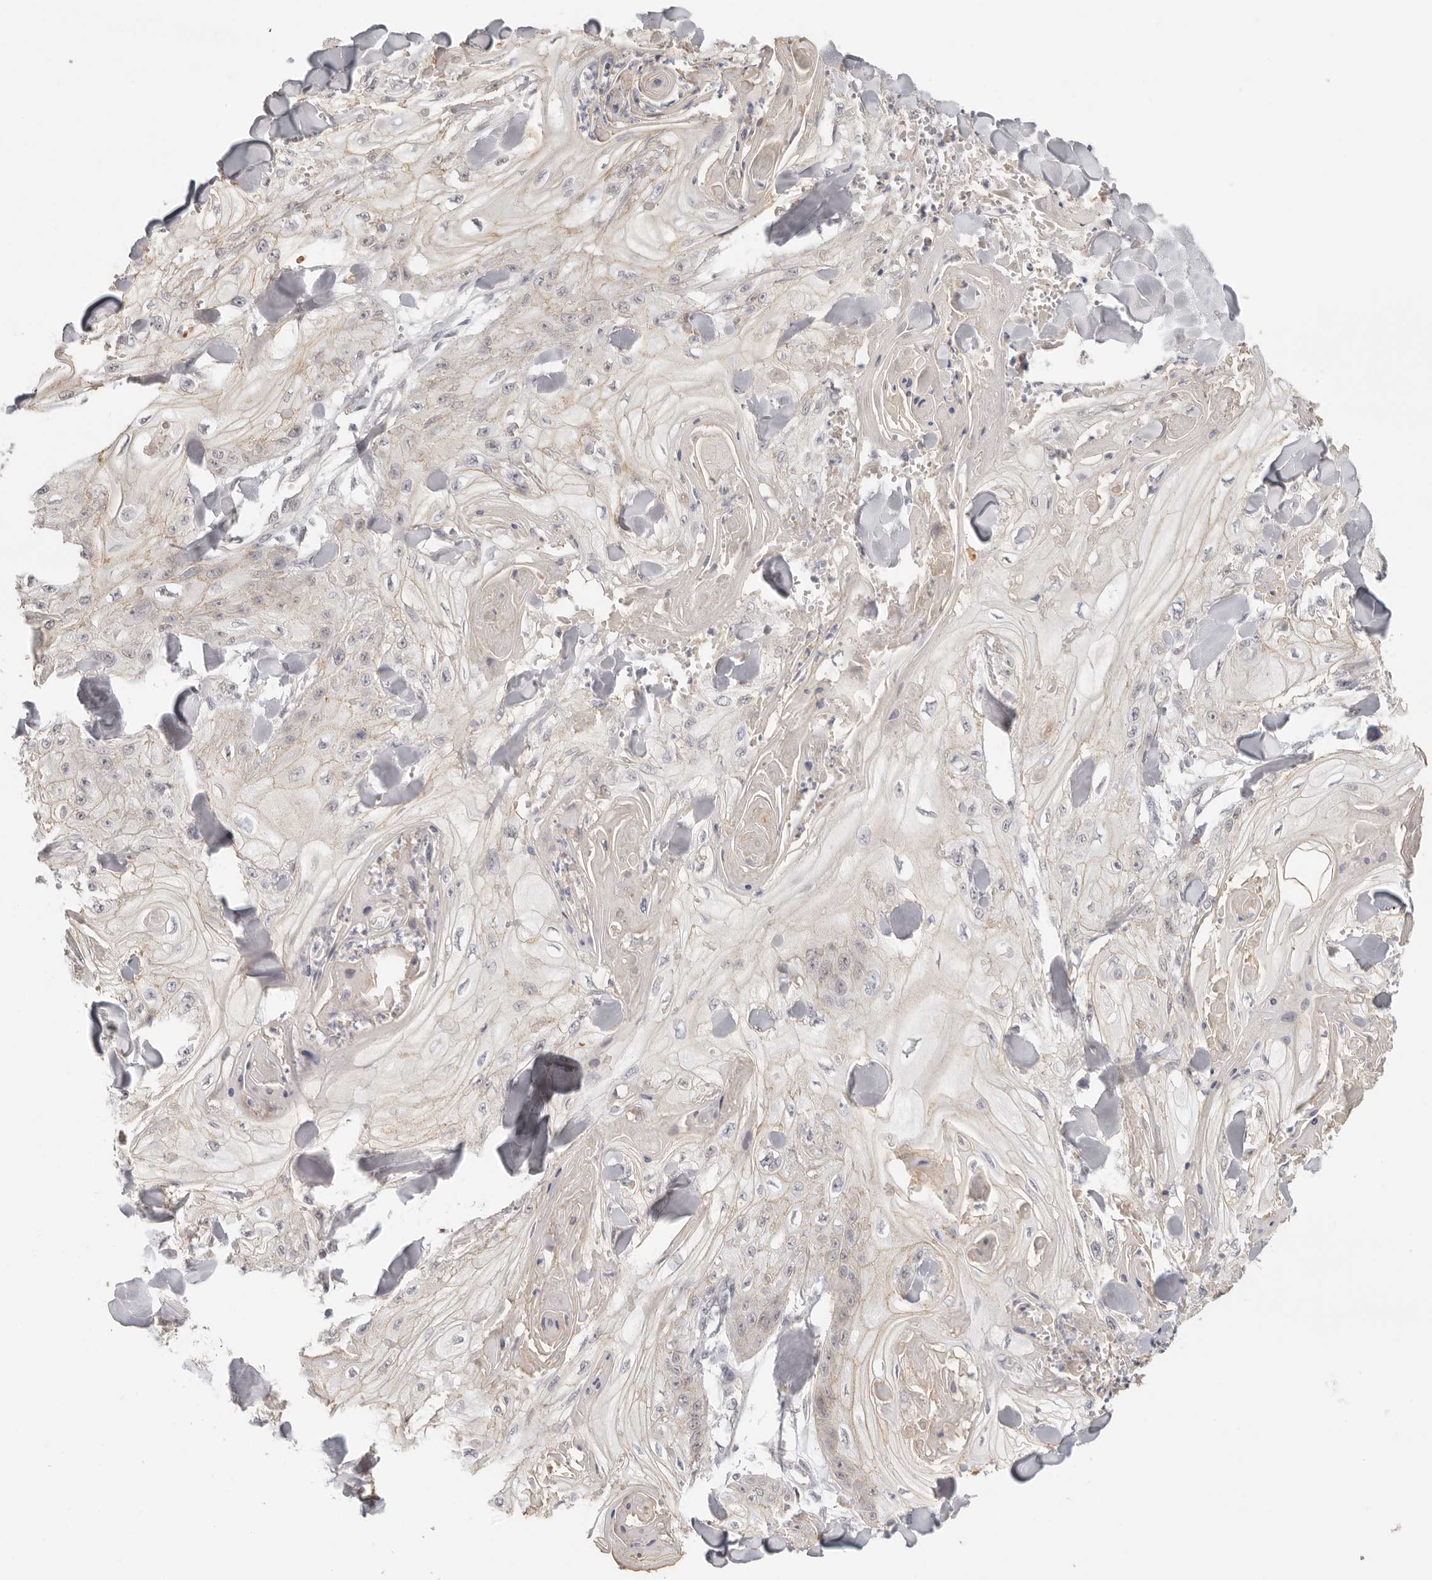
{"staining": {"intensity": "weak", "quantity": "<25%", "location": "cytoplasmic/membranous"}, "tissue": "skin cancer", "cell_type": "Tumor cells", "image_type": "cancer", "snomed": [{"axis": "morphology", "description": "Squamous cell carcinoma, NOS"}, {"axis": "topography", "description": "Skin"}], "caption": "The photomicrograph reveals no staining of tumor cells in skin cancer (squamous cell carcinoma).", "gene": "ANXA9", "patient": {"sex": "male", "age": 74}}